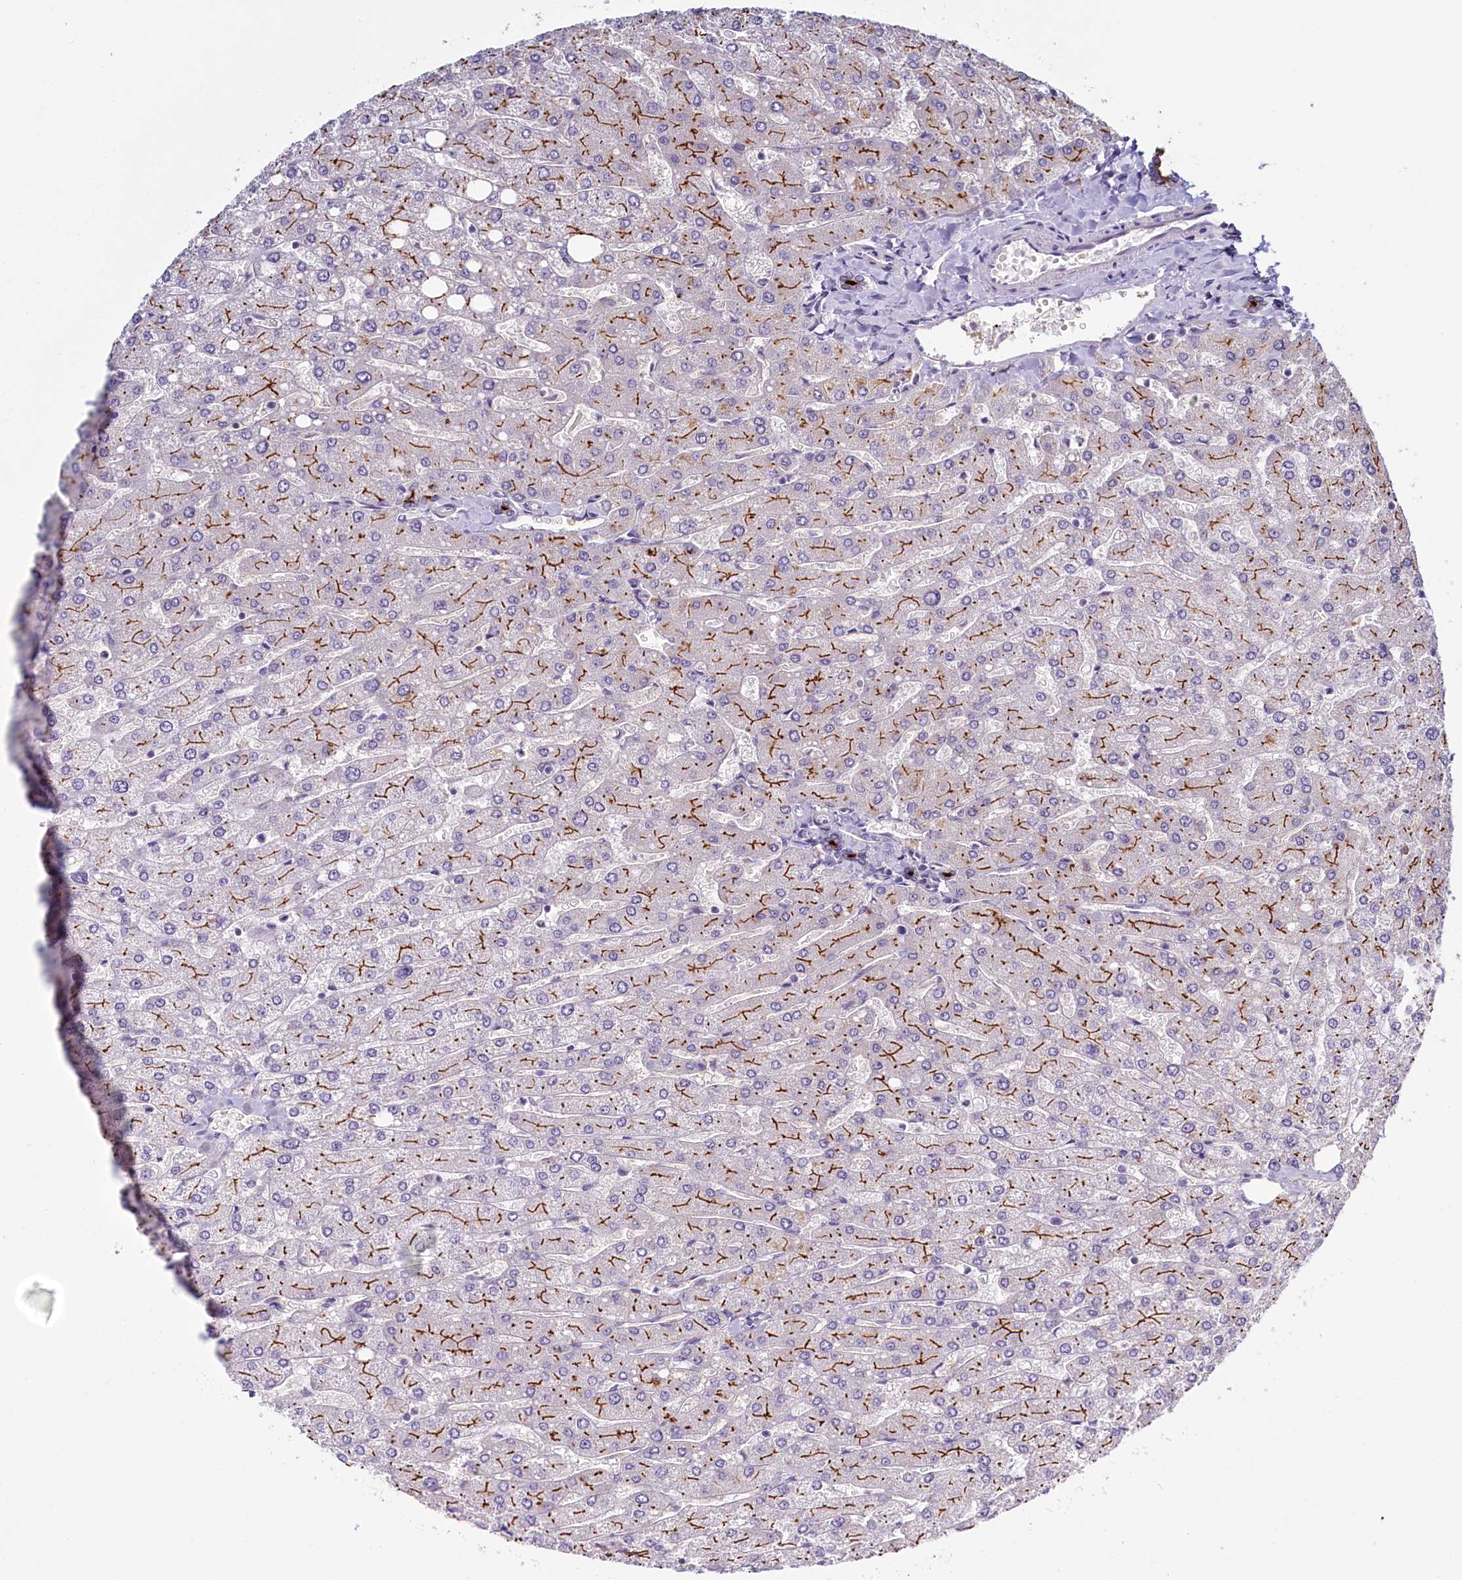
{"staining": {"intensity": "strong", "quantity": "<25%", "location": "cytoplasmic/membranous"}, "tissue": "liver", "cell_type": "Cholangiocytes", "image_type": "normal", "snomed": [{"axis": "morphology", "description": "Normal tissue, NOS"}, {"axis": "topography", "description": "Liver"}], "caption": "High-power microscopy captured an immunohistochemistry (IHC) photomicrograph of unremarkable liver, revealing strong cytoplasmic/membranous positivity in about <25% of cholangiocytes.", "gene": "PDE6D", "patient": {"sex": "male", "age": 55}}